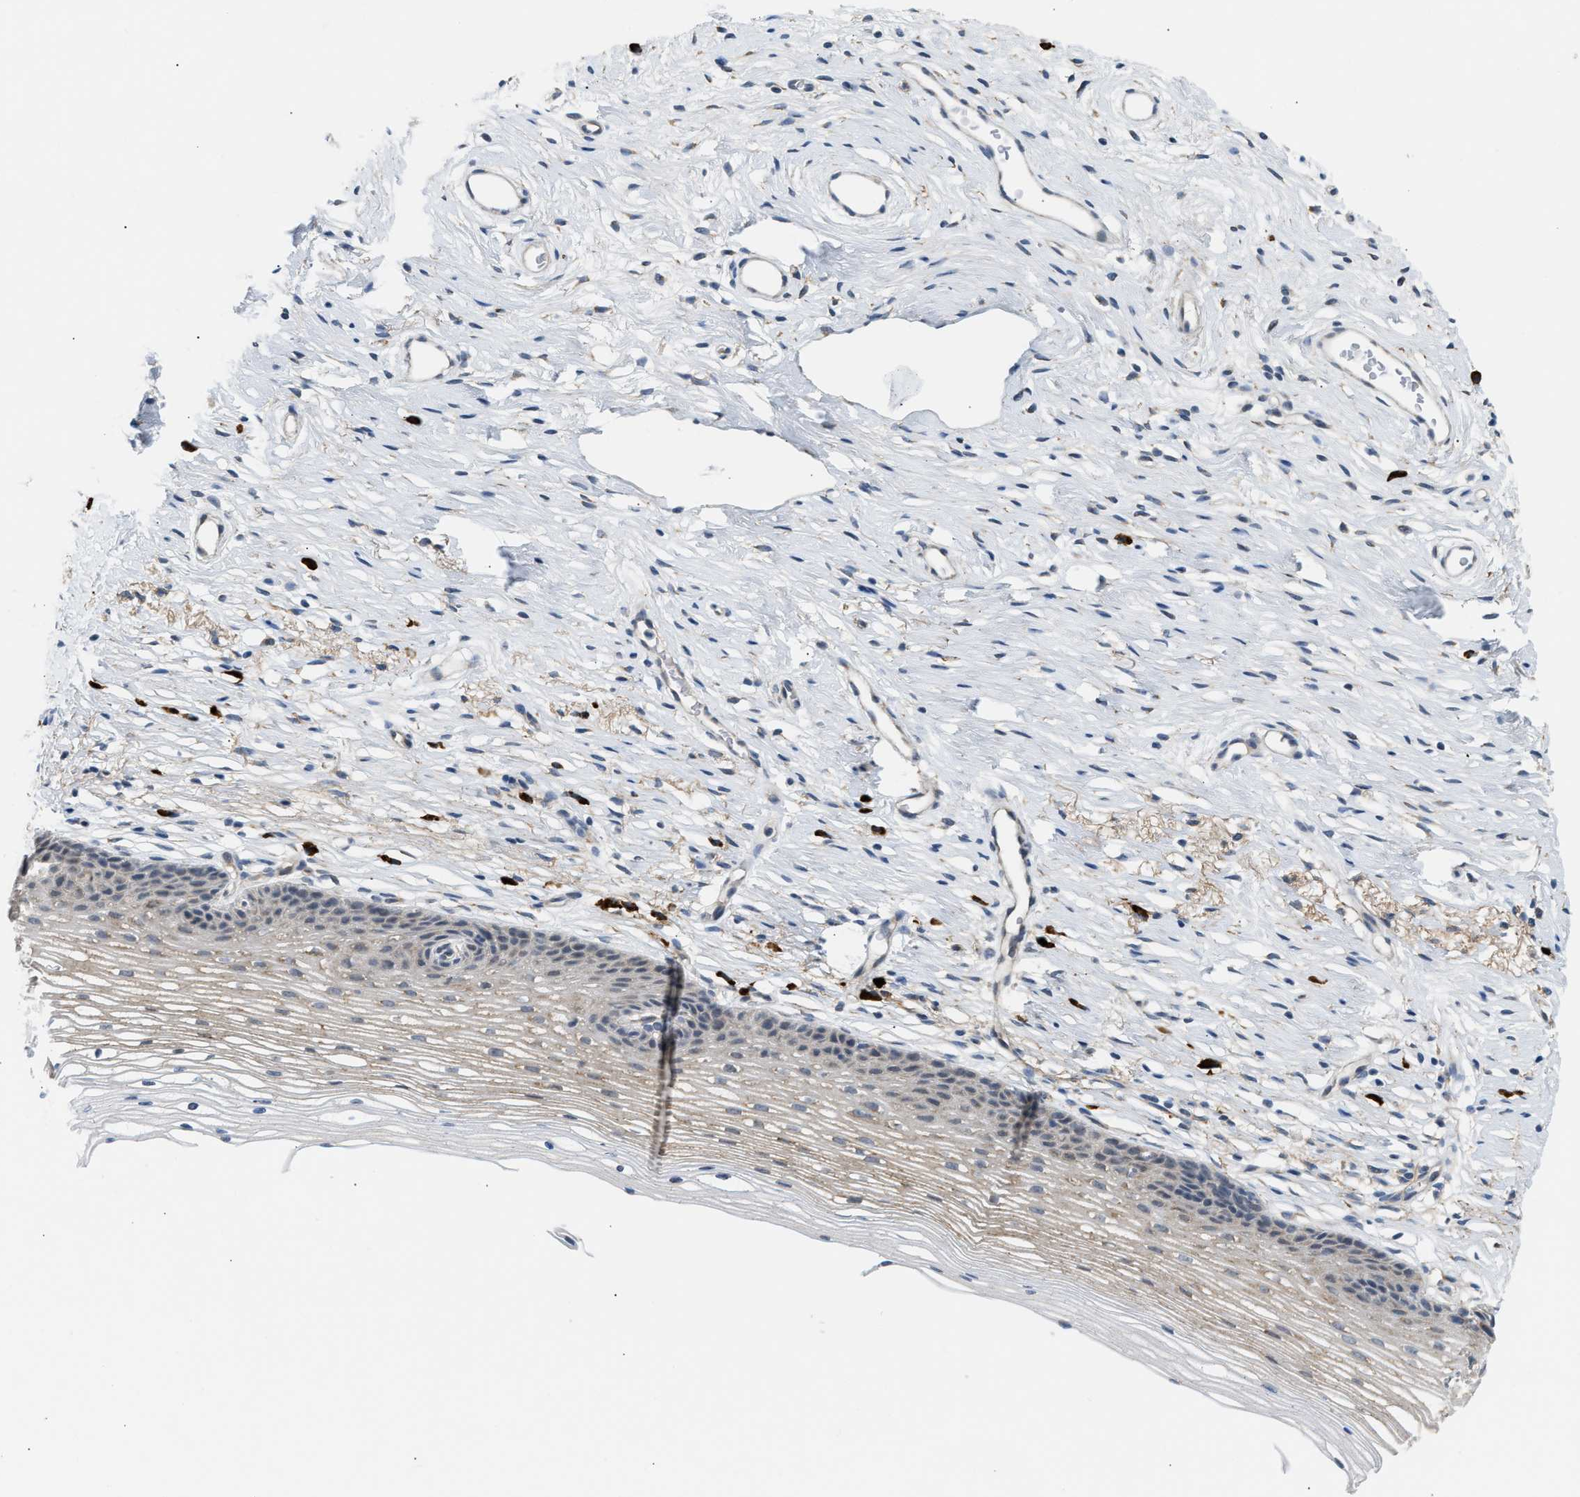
{"staining": {"intensity": "negative", "quantity": "none", "location": "none"}, "tissue": "cervix", "cell_type": "Glandular cells", "image_type": "normal", "snomed": [{"axis": "morphology", "description": "Normal tissue, NOS"}, {"axis": "topography", "description": "Cervix"}], "caption": "Immunohistochemical staining of normal human cervix displays no significant positivity in glandular cells. The staining was performed using DAB to visualize the protein expression in brown, while the nuclei were stained in blue with hematoxylin (Magnification: 20x).", "gene": "KCNC2", "patient": {"sex": "female", "age": 77}}